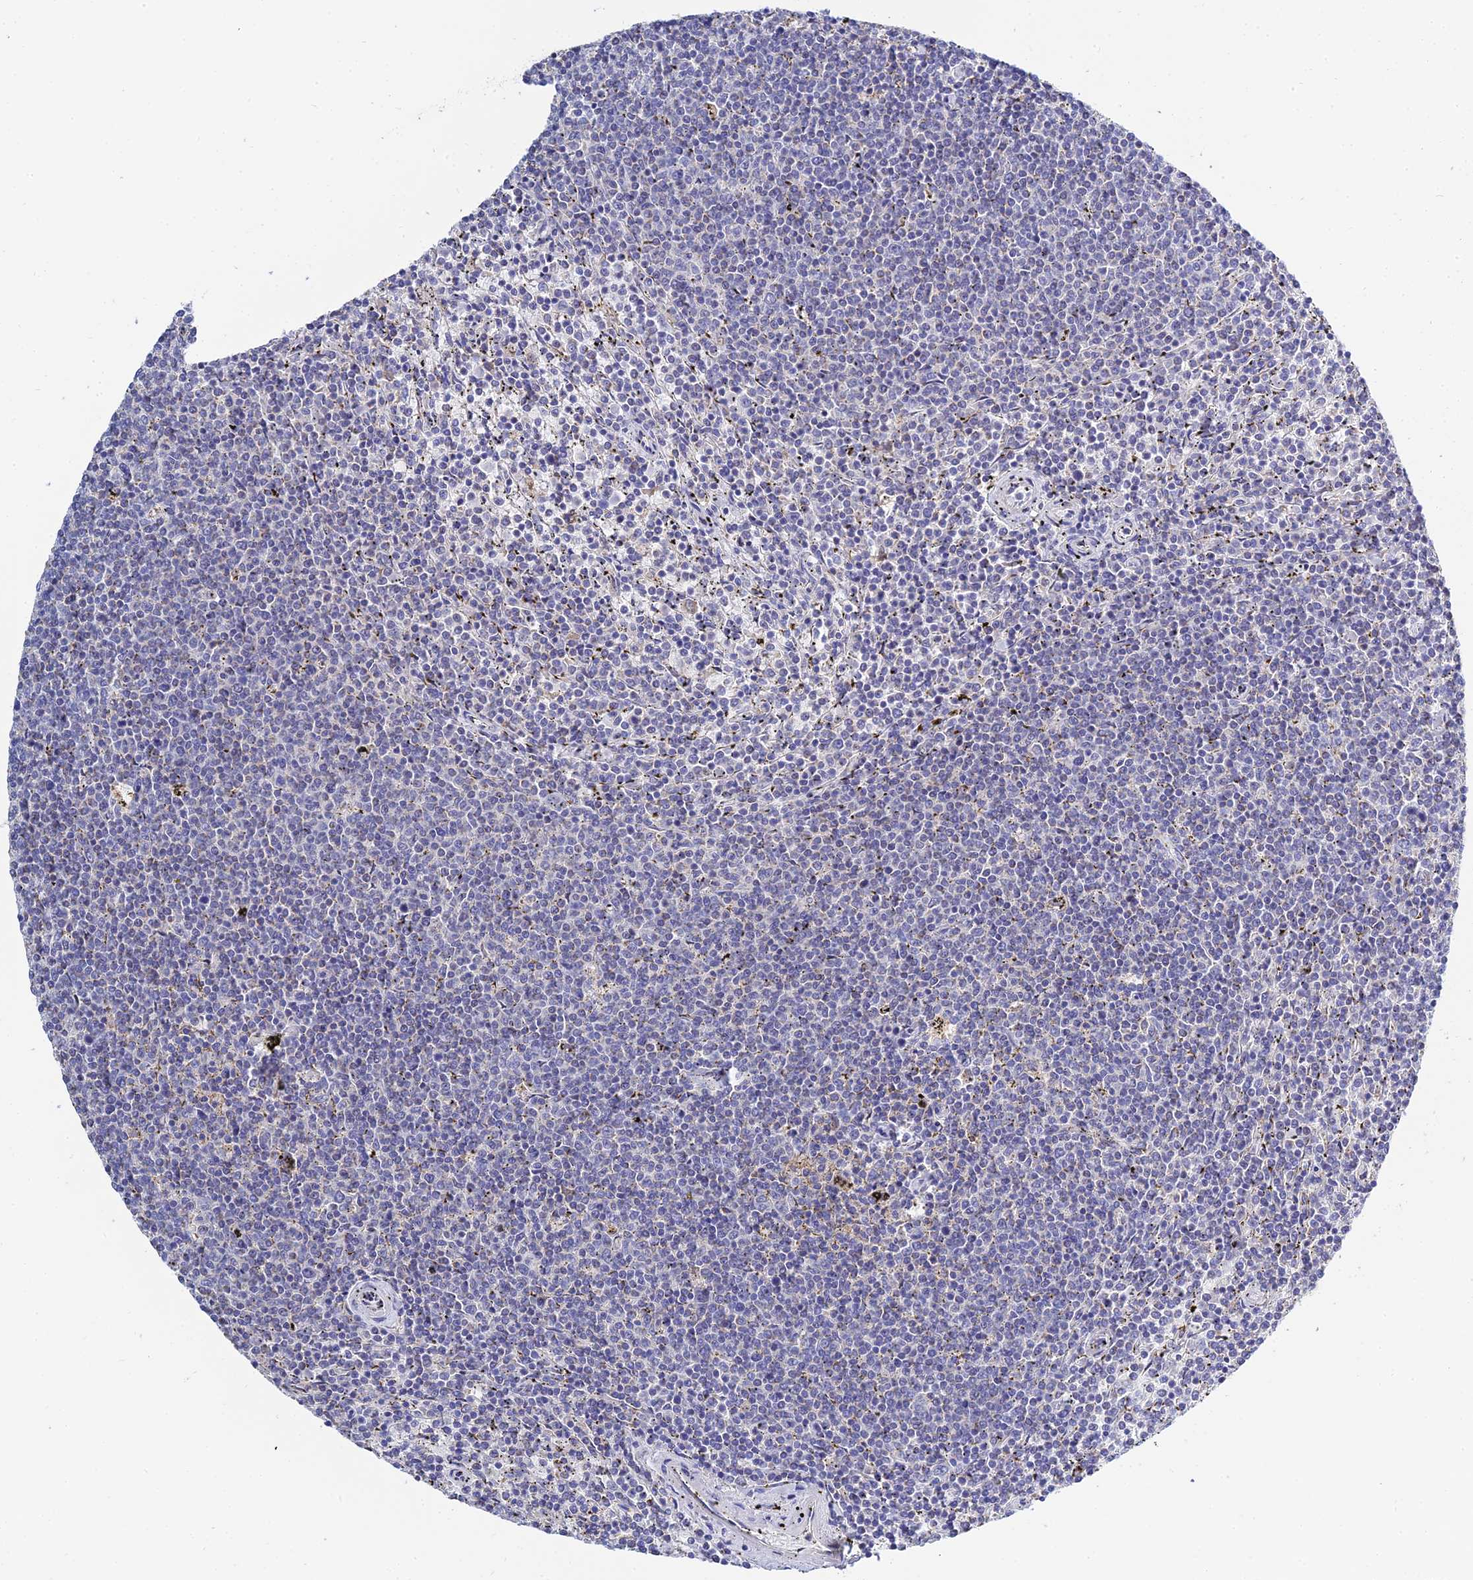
{"staining": {"intensity": "negative", "quantity": "none", "location": "none"}, "tissue": "lymphoma", "cell_type": "Tumor cells", "image_type": "cancer", "snomed": [{"axis": "morphology", "description": "Malignant lymphoma, non-Hodgkin's type, Low grade"}, {"axis": "topography", "description": "Spleen"}], "caption": "IHC image of human malignant lymphoma, non-Hodgkin's type (low-grade) stained for a protein (brown), which exhibits no expression in tumor cells.", "gene": "ZXDA", "patient": {"sex": "female", "age": 50}}